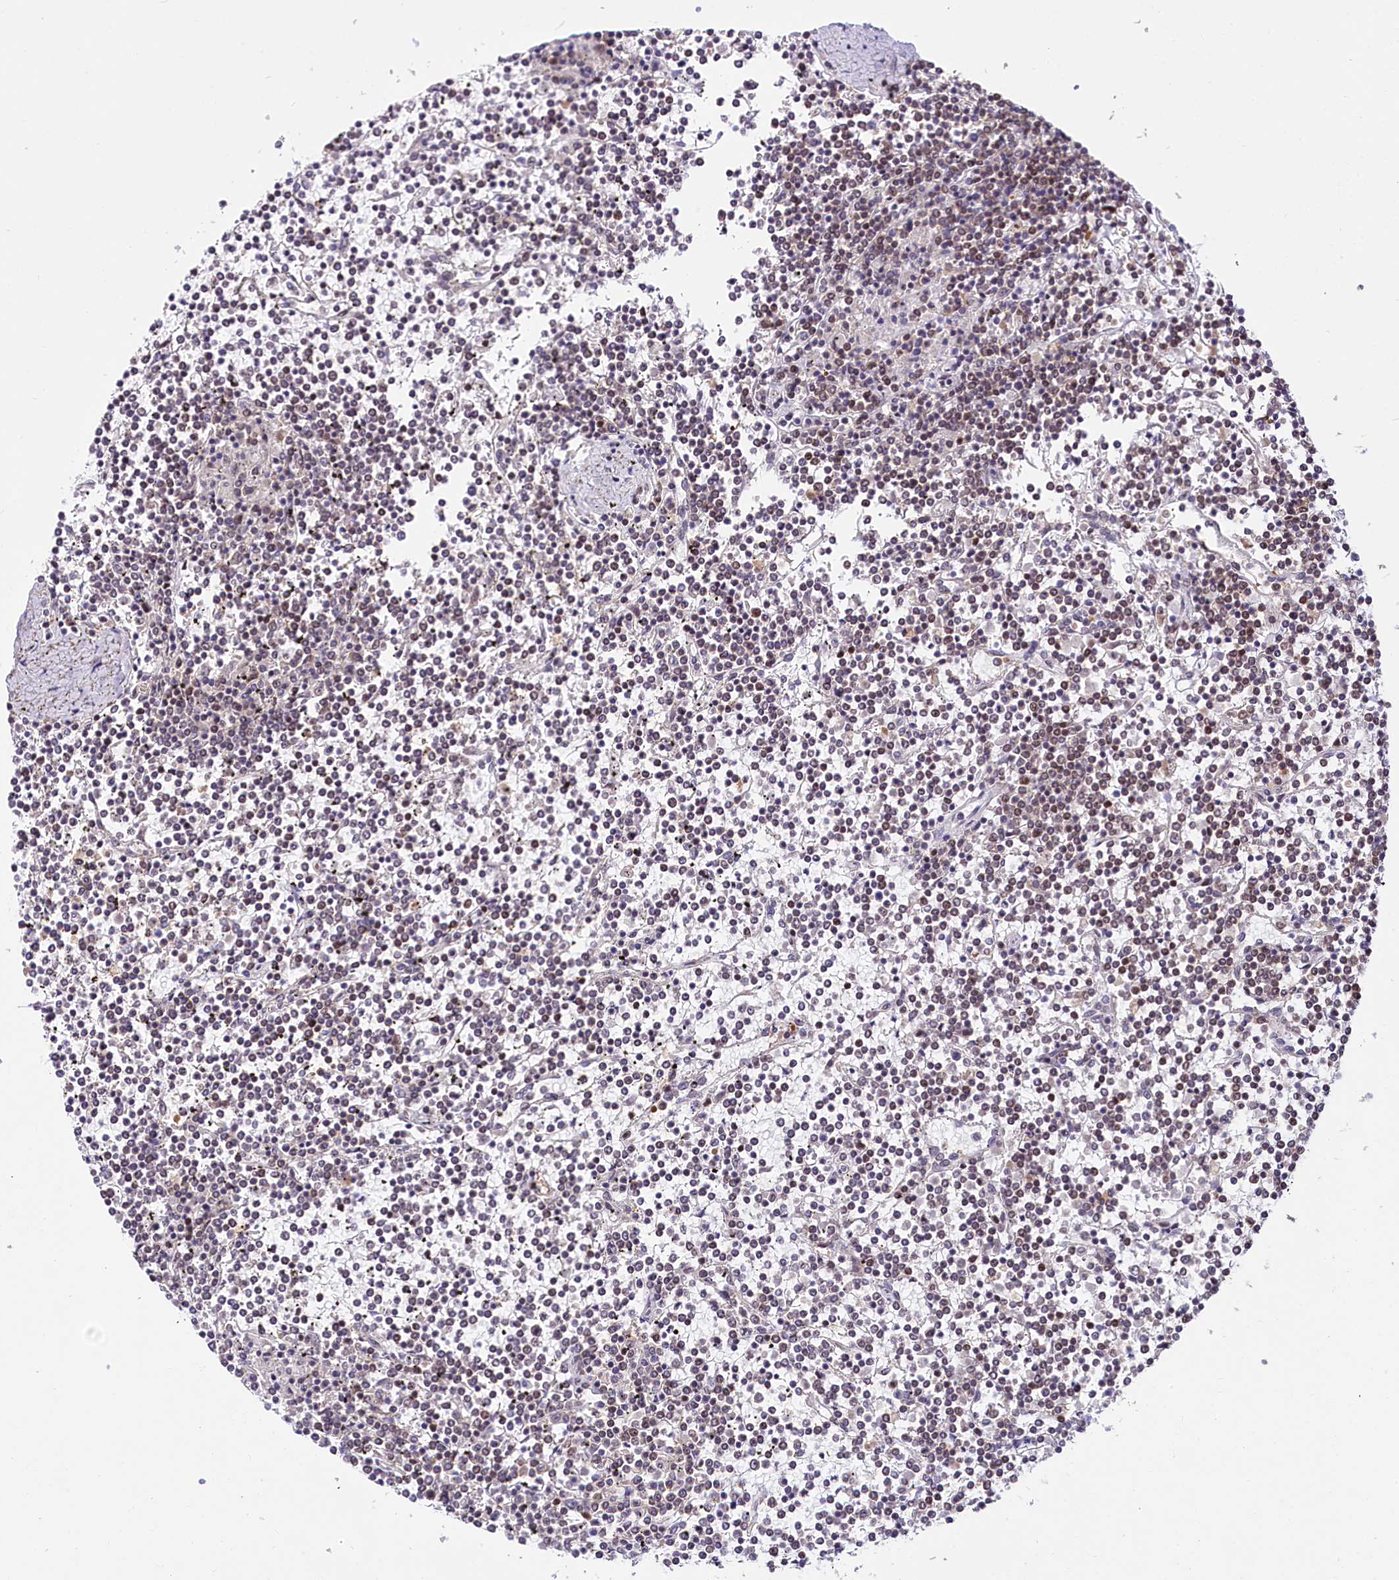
{"staining": {"intensity": "moderate", "quantity": "25%-75%", "location": "nuclear"}, "tissue": "lymphoma", "cell_type": "Tumor cells", "image_type": "cancer", "snomed": [{"axis": "morphology", "description": "Malignant lymphoma, non-Hodgkin's type, Low grade"}, {"axis": "topography", "description": "Spleen"}], "caption": "Immunohistochemistry (IHC) histopathology image of lymphoma stained for a protein (brown), which exhibits medium levels of moderate nuclear positivity in about 25%-75% of tumor cells.", "gene": "SCAF11", "patient": {"sex": "female", "age": 19}}